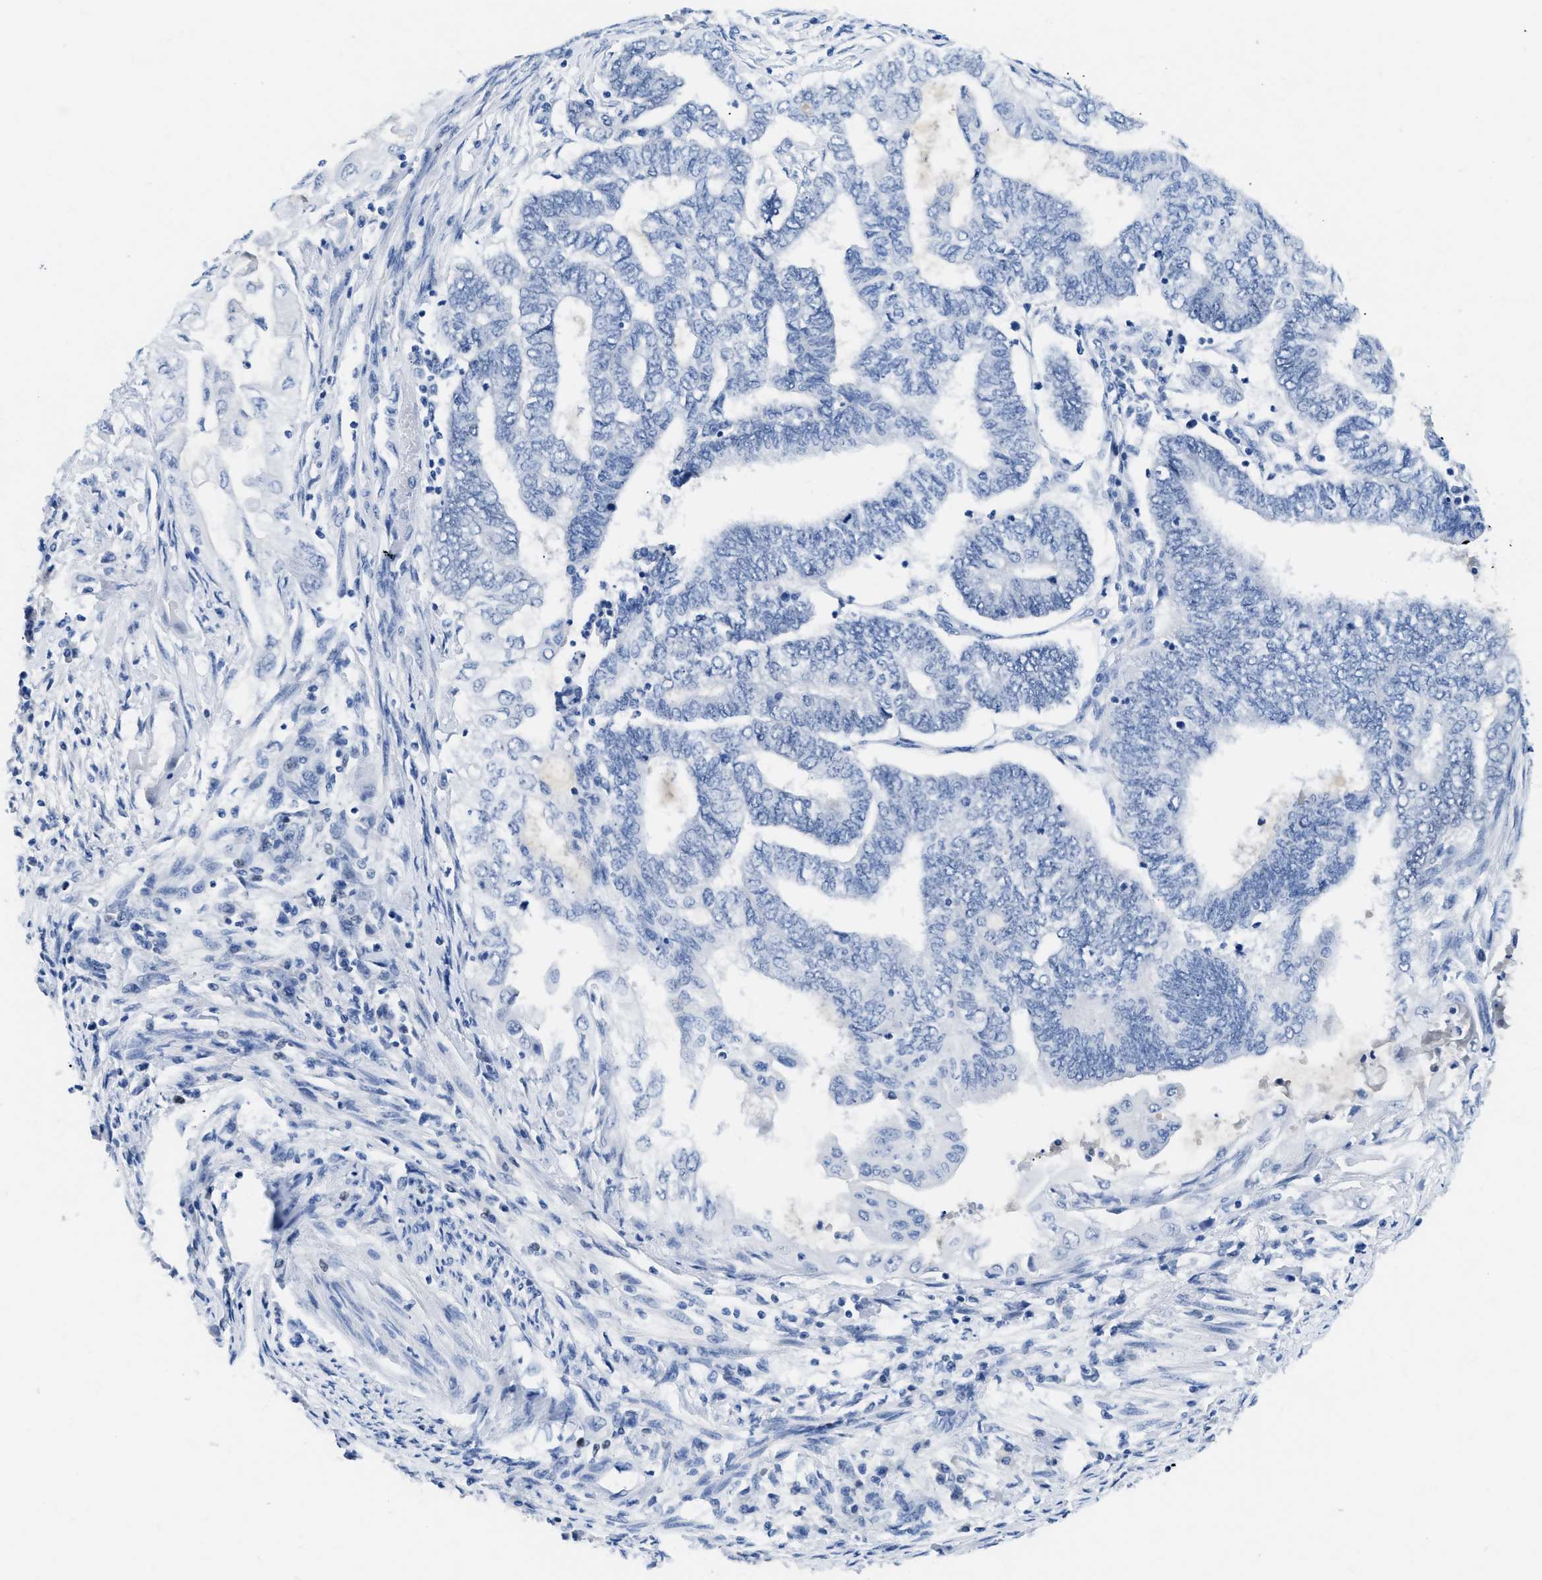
{"staining": {"intensity": "negative", "quantity": "none", "location": "none"}, "tissue": "endometrial cancer", "cell_type": "Tumor cells", "image_type": "cancer", "snomed": [{"axis": "morphology", "description": "Adenocarcinoma, NOS"}, {"axis": "topography", "description": "Uterus"}, {"axis": "topography", "description": "Endometrium"}], "caption": "The photomicrograph shows no staining of tumor cells in endometrial adenocarcinoma.", "gene": "TCF7", "patient": {"sex": "female", "age": 70}}